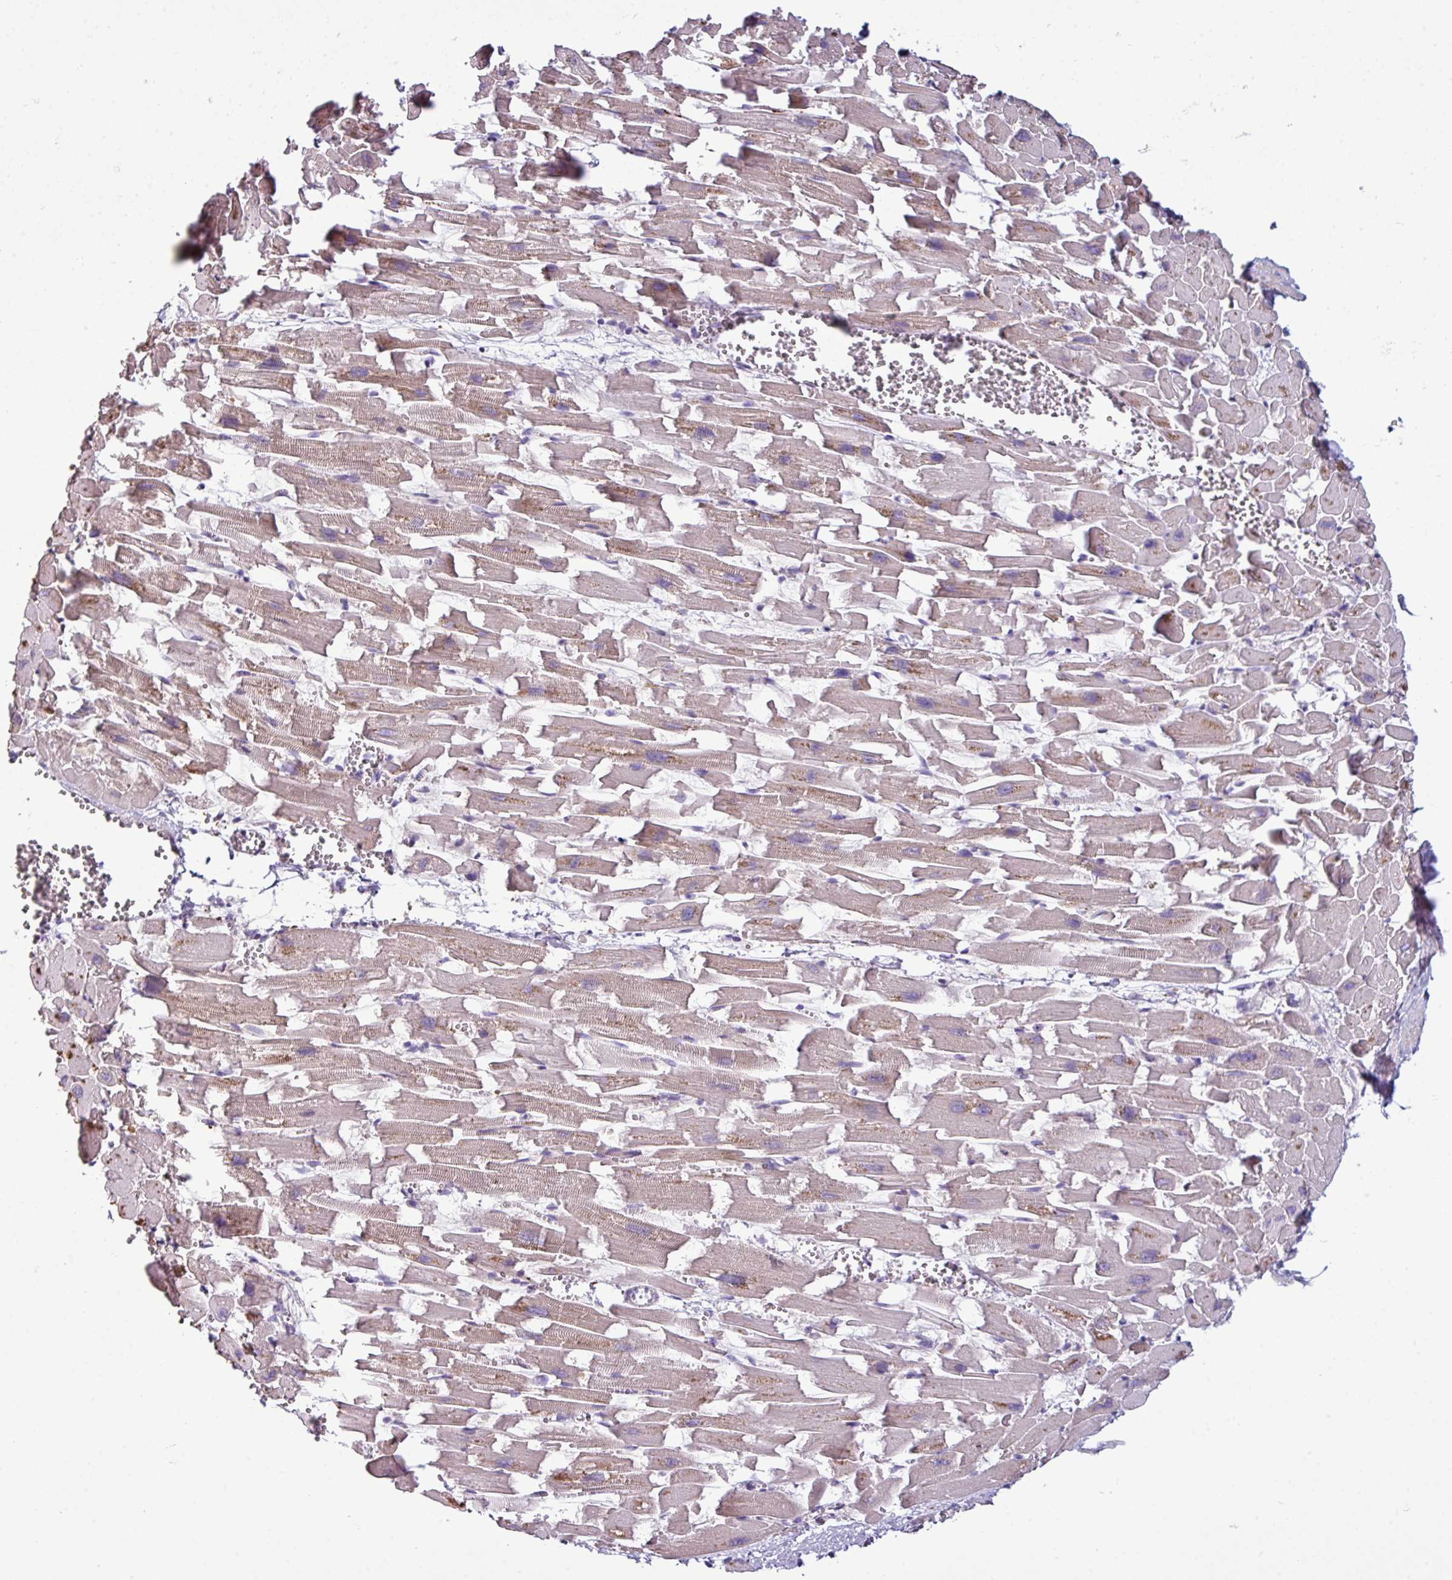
{"staining": {"intensity": "weak", "quantity": "25%-75%", "location": "cytoplasmic/membranous"}, "tissue": "heart muscle", "cell_type": "Cardiomyocytes", "image_type": "normal", "snomed": [{"axis": "morphology", "description": "Normal tissue, NOS"}, {"axis": "topography", "description": "Heart"}], "caption": "Cardiomyocytes display low levels of weak cytoplasmic/membranous positivity in about 25%-75% of cells in unremarkable human heart muscle. (DAB (3,3'-diaminobenzidine) IHC, brown staining for protein, blue staining for nuclei).", "gene": "AGAP4", "patient": {"sex": "female", "age": 64}}